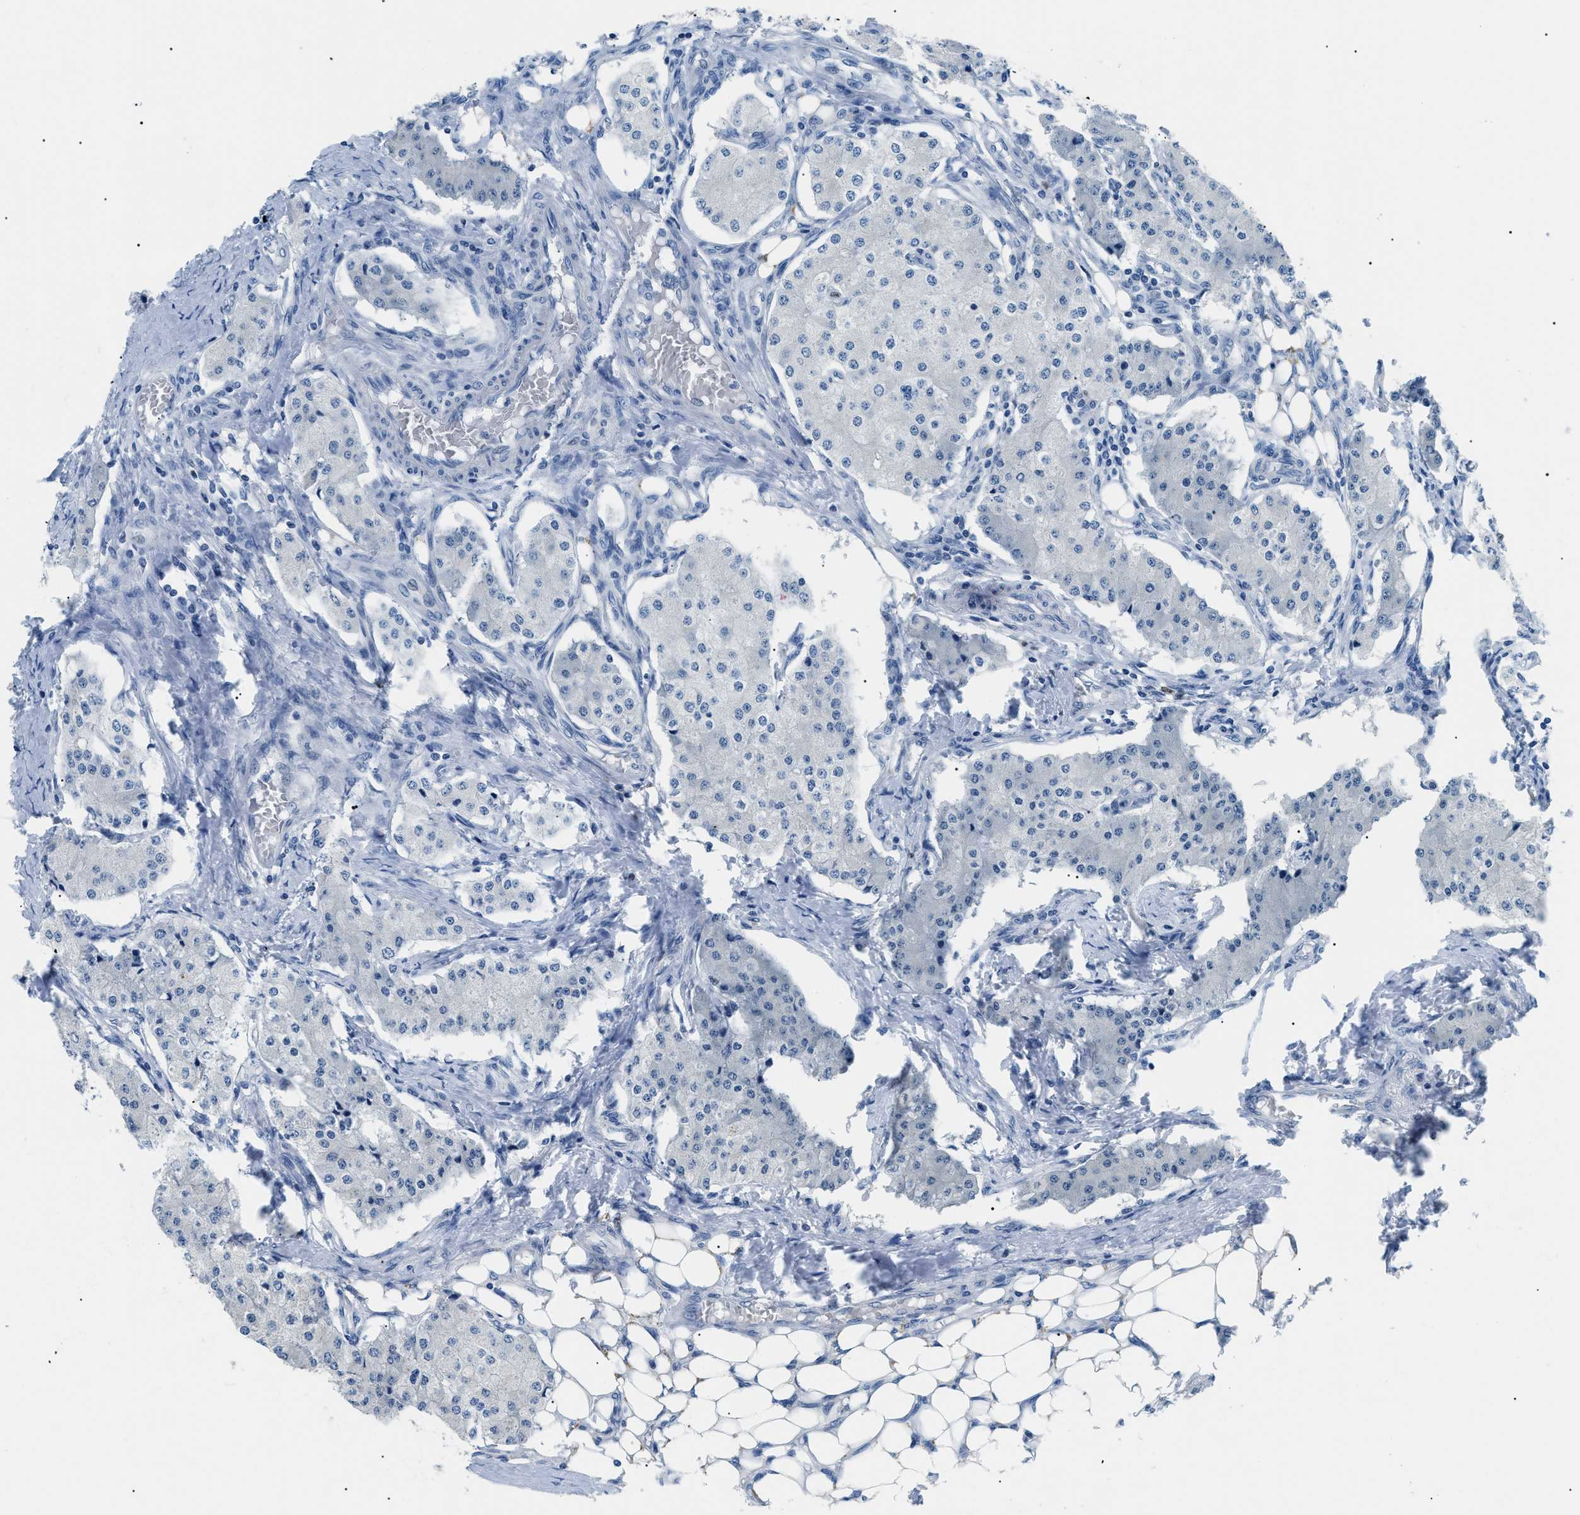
{"staining": {"intensity": "negative", "quantity": "none", "location": "none"}, "tissue": "carcinoid", "cell_type": "Tumor cells", "image_type": "cancer", "snomed": [{"axis": "morphology", "description": "Carcinoid, malignant, NOS"}, {"axis": "topography", "description": "Colon"}], "caption": "A high-resolution micrograph shows immunohistochemistry (IHC) staining of malignant carcinoid, which demonstrates no significant staining in tumor cells.", "gene": "SMARCC1", "patient": {"sex": "female", "age": 52}}